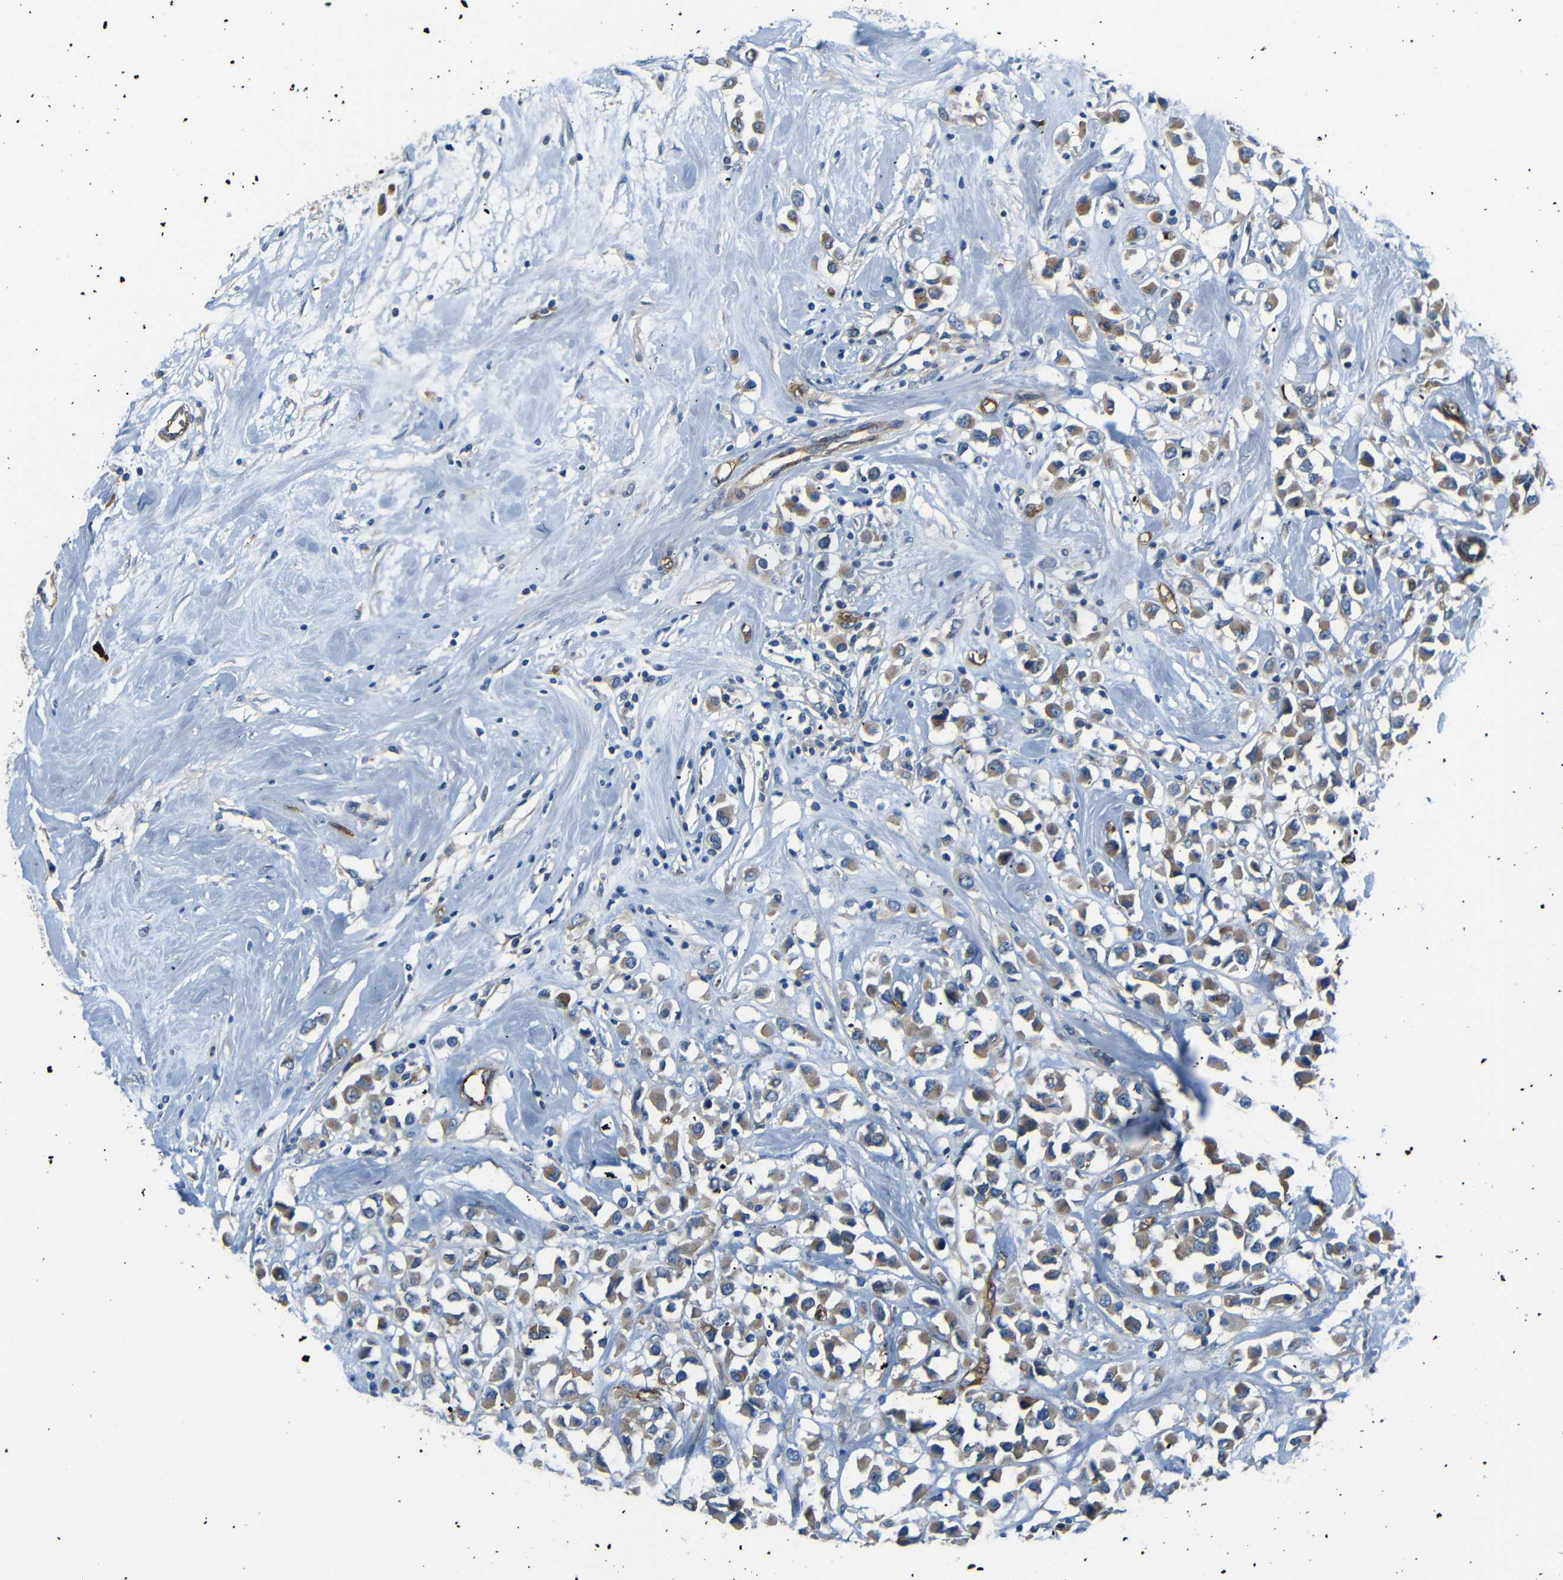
{"staining": {"intensity": "moderate", "quantity": ">75%", "location": "cytoplasmic/membranous"}, "tissue": "breast cancer", "cell_type": "Tumor cells", "image_type": "cancer", "snomed": [{"axis": "morphology", "description": "Duct carcinoma"}, {"axis": "topography", "description": "Breast"}], "caption": "IHC of intraductal carcinoma (breast) exhibits medium levels of moderate cytoplasmic/membranous staining in about >75% of tumor cells.", "gene": "MYO1B", "patient": {"sex": "female", "age": 61}}